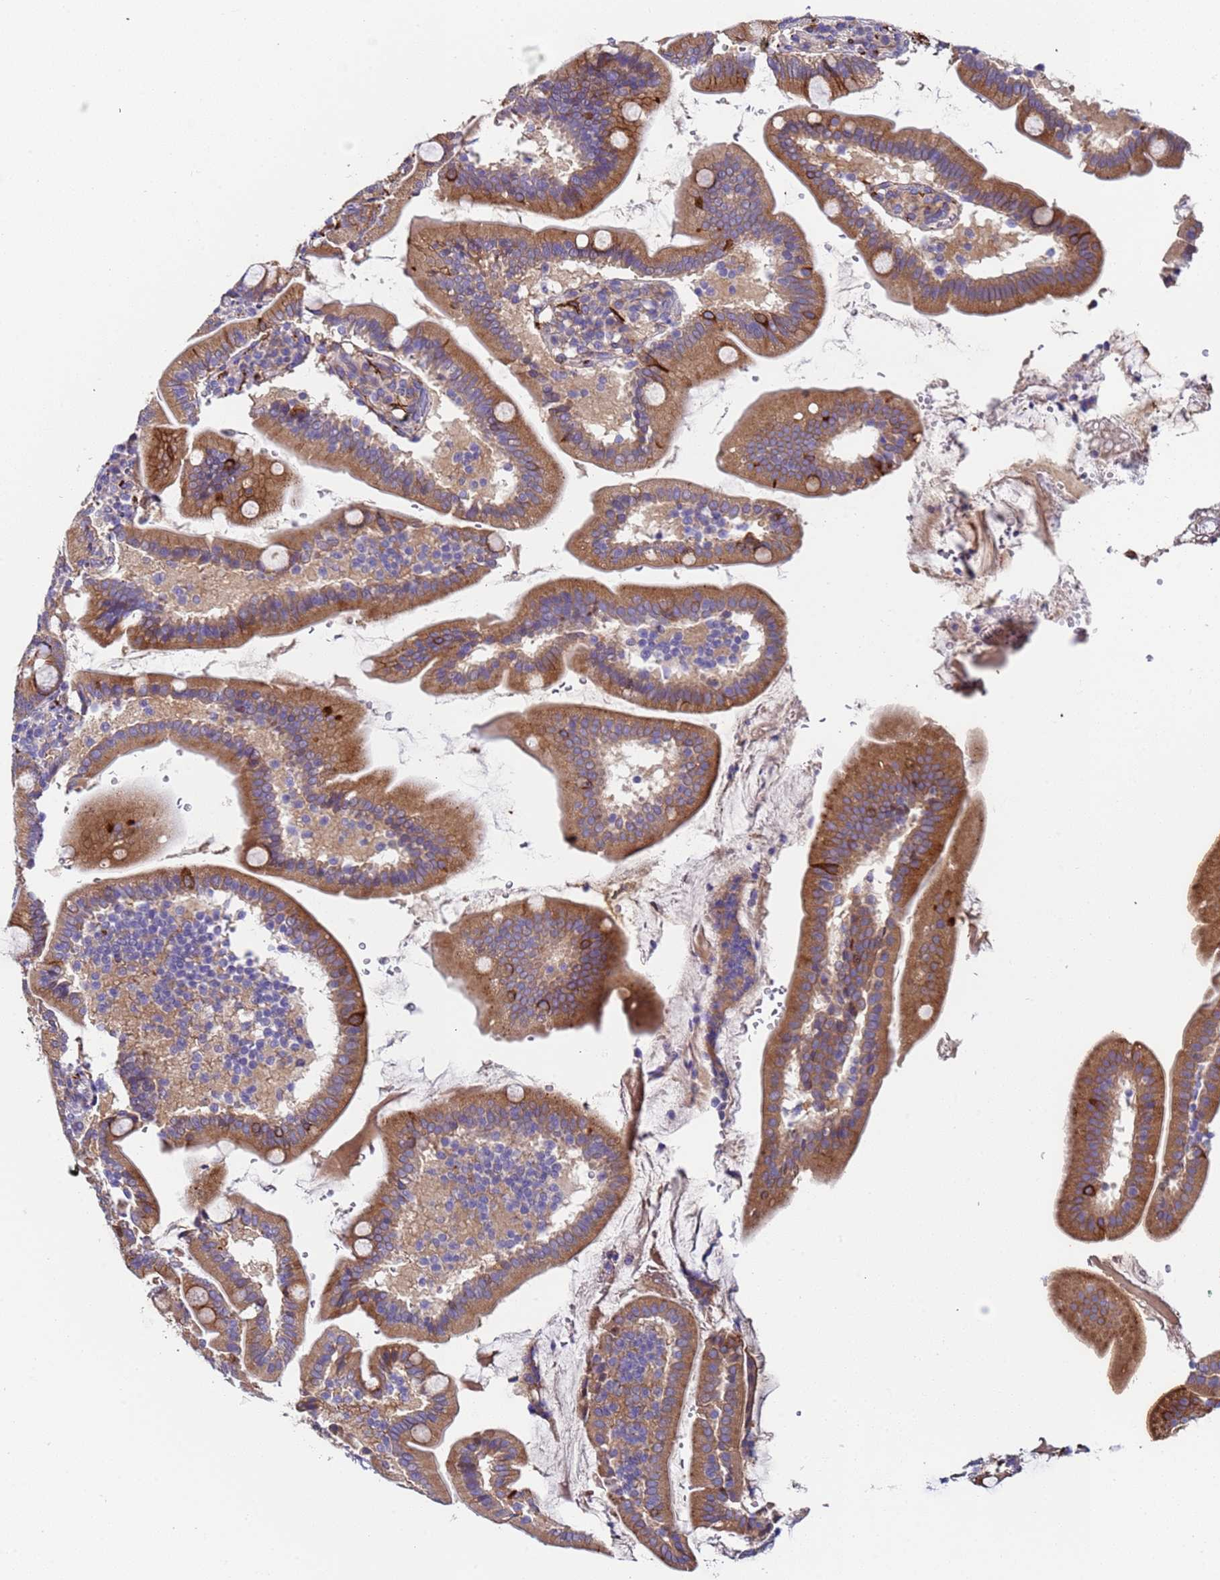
{"staining": {"intensity": "strong", "quantity": ">75%", "location": "cytoplasmic/membranous"}, "tissue": "duodenum", "cell_type": "Glandular cells", "image_type": "normal", "snomed": [{"axis": "morphology", "description": "Normal tissue, NOS"}, {"axis": "topography", "description": "Duodenum"}], "caption": "Immunohistochemistry (IHC) image of benign duodenum: human duodenum stained using immunohistochemistry (IHC) exhibits high levels of strong protein expression localized specifically in the cytoplasmic/membranous of glandular cells, appearing as a cytoplasmic/membranous brown color.", "gene": "PAQR7", "patient": {"sex": "female", "age": 67}}